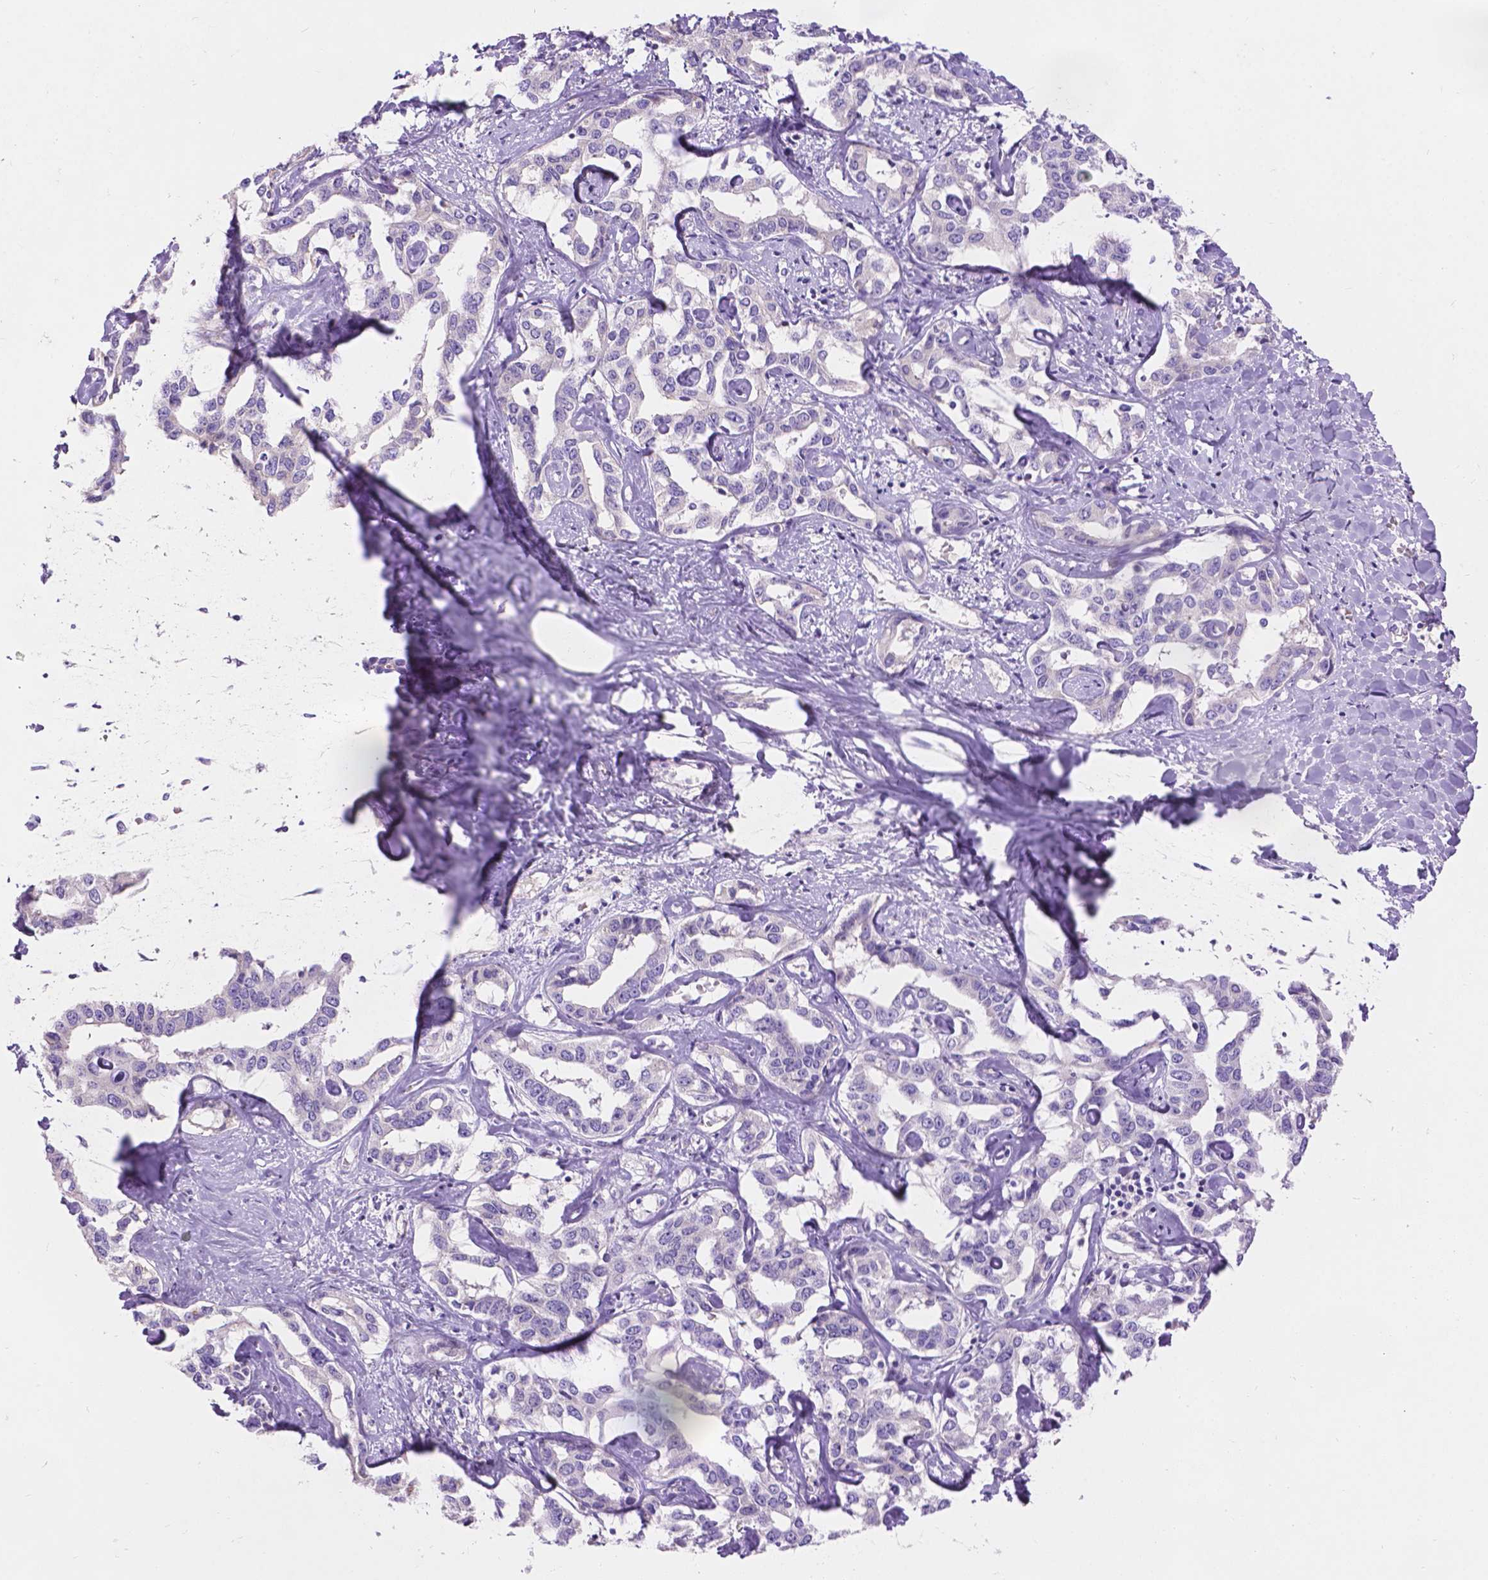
{"staining": {"intensity": "negative", "quantity": "none", "location": "none"}, "tissue": "liver cancer", "cell_type": "Tumor cells", "image_type": "cancer", "snomed": [{"axis": "morphology", "description": "Cholangiocarcinoma"}, {"axis": "topography", "description": "Liver"}], "caption": "Immunohistochemical staining of liver cholangiocarcinoma displays no significant positivity in tumor cells.", "gene": "NOXO1", "patient": {"sex": "male", "age": 59}}